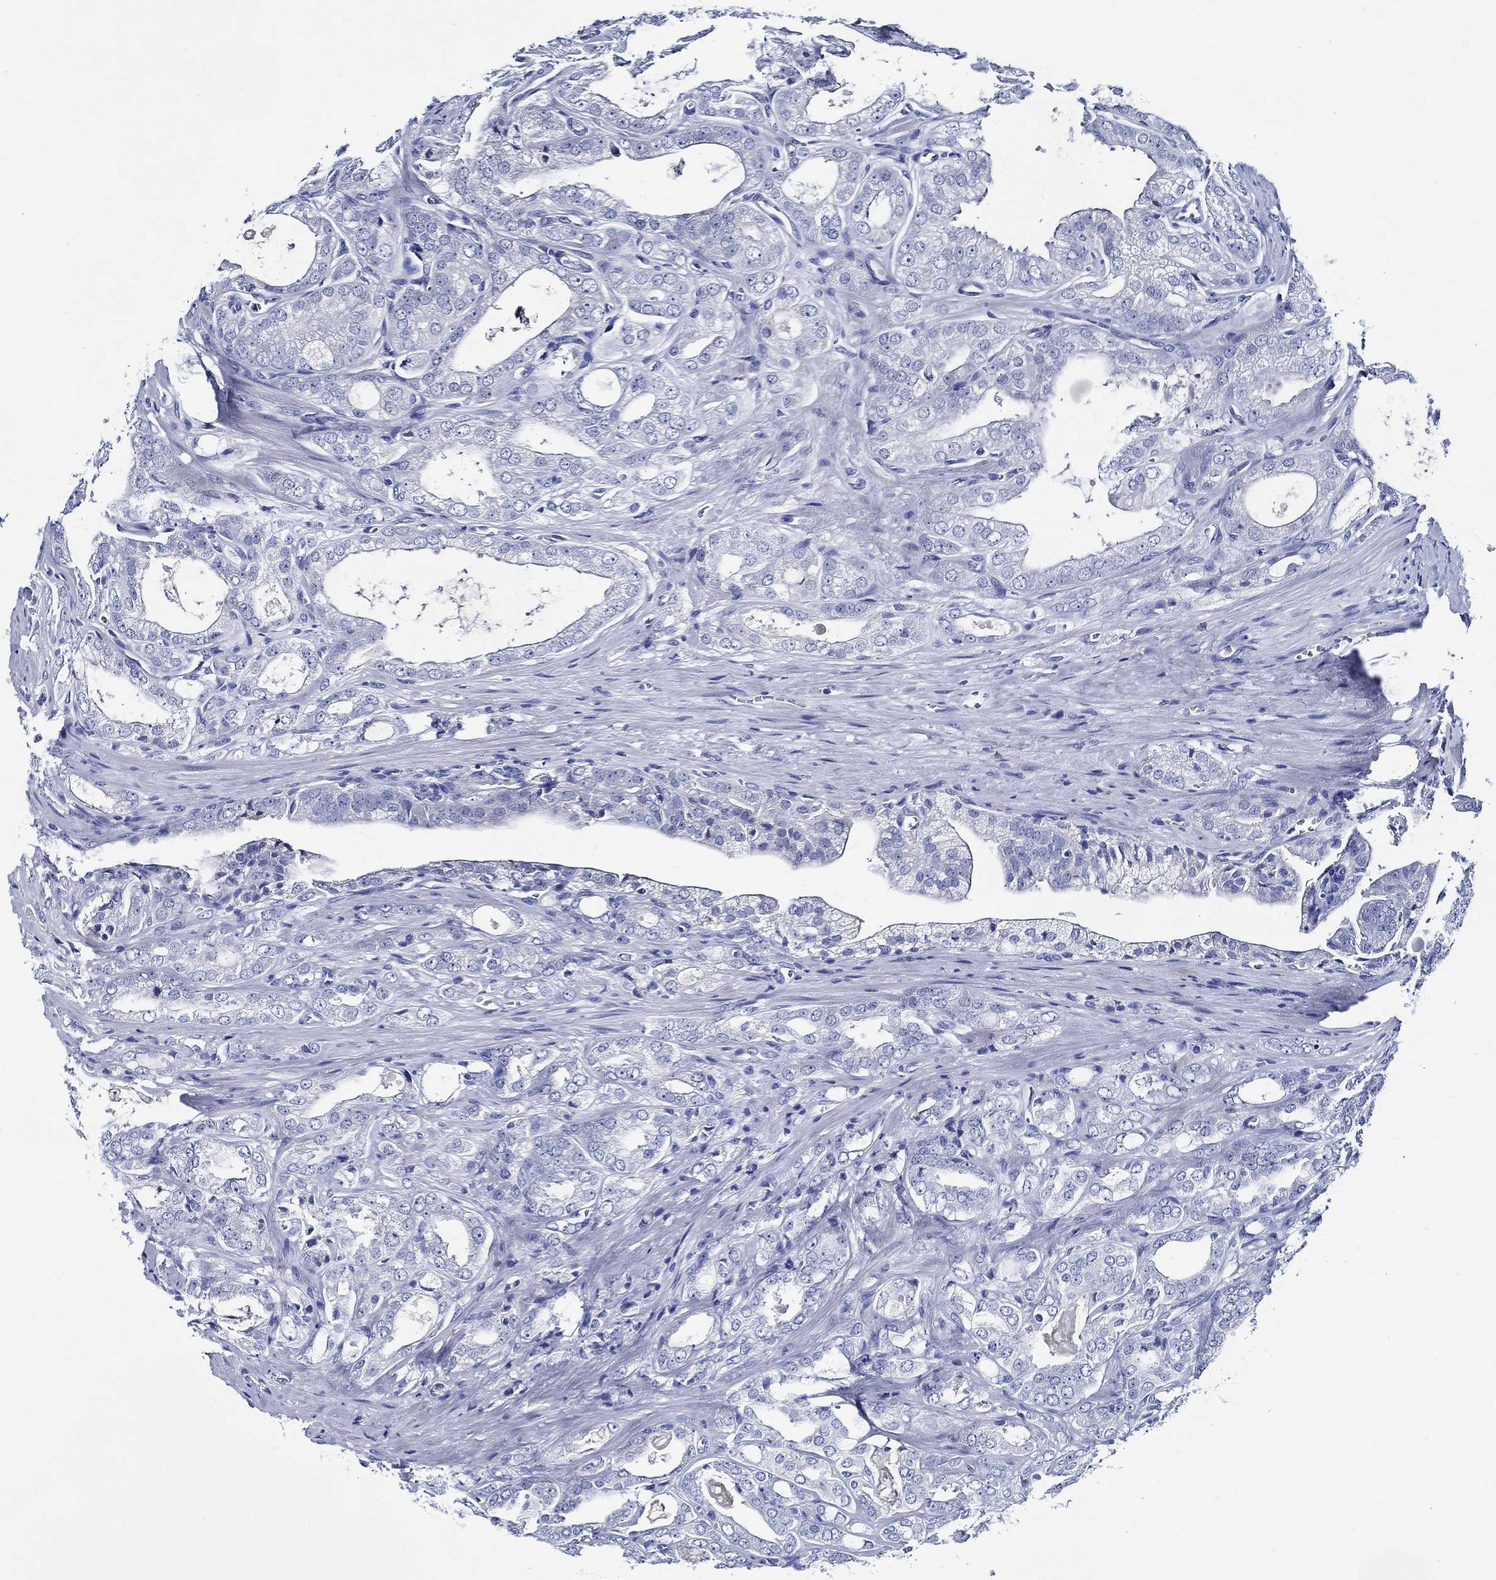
{"staining": {"intensity": "negative", "quantity": "none", "location": "none"}, "tissue": "prostate cancer", "cell_type": "Tumor cells", "image_type": "cancer", "snomed": [{"axis": "morphology", "description": "Adenocarcinoma, NOS"}, {"axis": "morphology", "description": "Adenocarcinoma, High grade"}, {"axis": "topography", "description": "Prostate"}], "caption": "High-grade adenocarcinoma (prostate) stained for a protein using immunohistochemistry displays no positivity tumor cells.", "gene": "WDR62", "patient": {"sex": "male", "age": 70}}